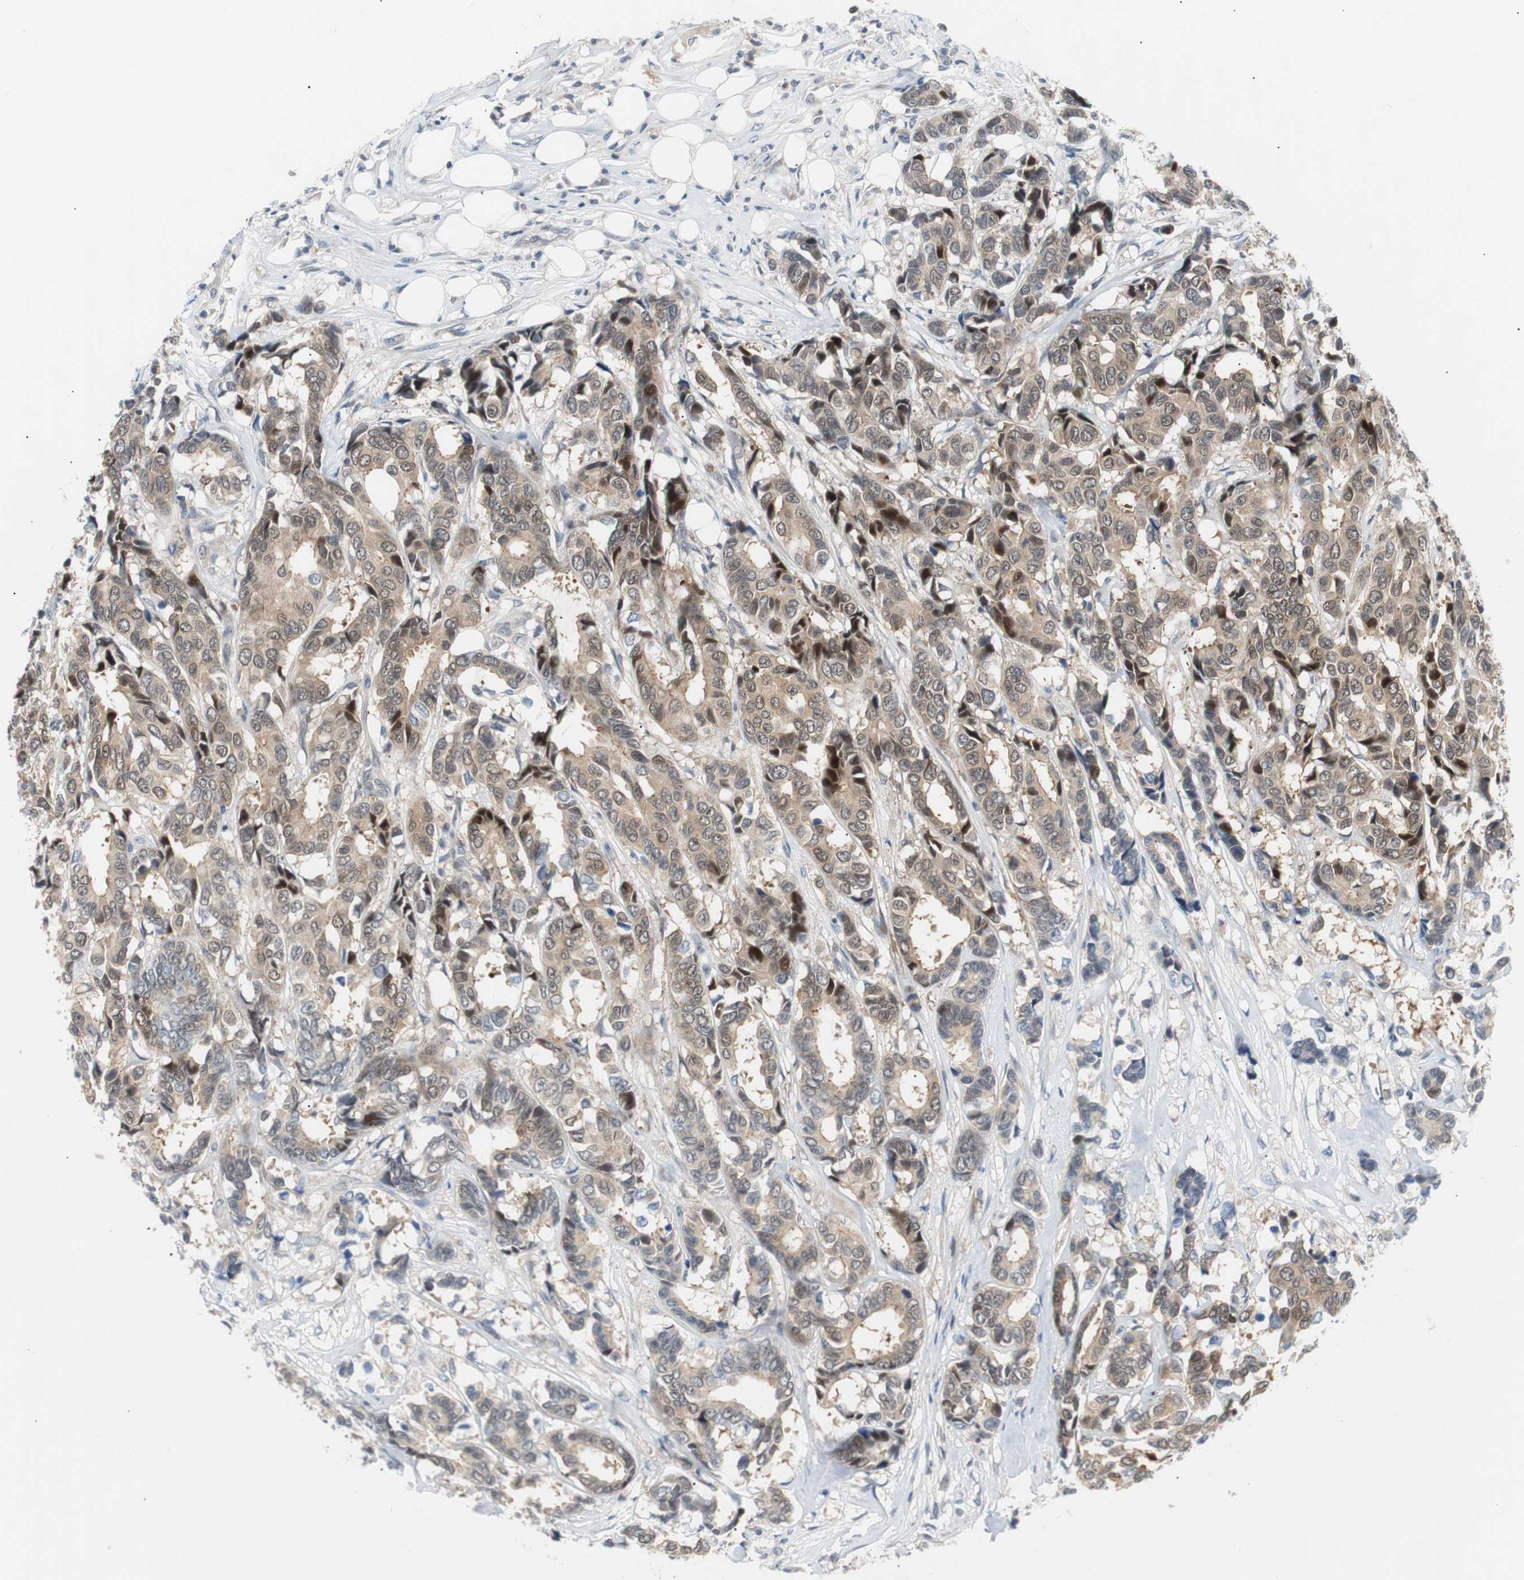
{"staining": {"intensity": "weak", "quantity": "25%-75%", "location": "cytoplasmic/membranous,nuclear"}, "tissue": "breast cancer", "cell_type": "Tumor cells", "image_type": "cancer", "snomed": [{"axis": "morphology", "description": "Duct carcinoma"}, {"axis": "topography", "description": "Breast"}], "caption": "Immunohistochemical staining of breast cancer displays low levels of weak cytoplasmic/membranous and nuclear expression in approximately 25%-75% of tumor cells. The protein is stained brown, and the nuclei are stained in blue (DAB IHC with brightfield microscopy, high magnification).", "gene": "MAP2K4", "patient": {"sex": "female", "age": 87}}